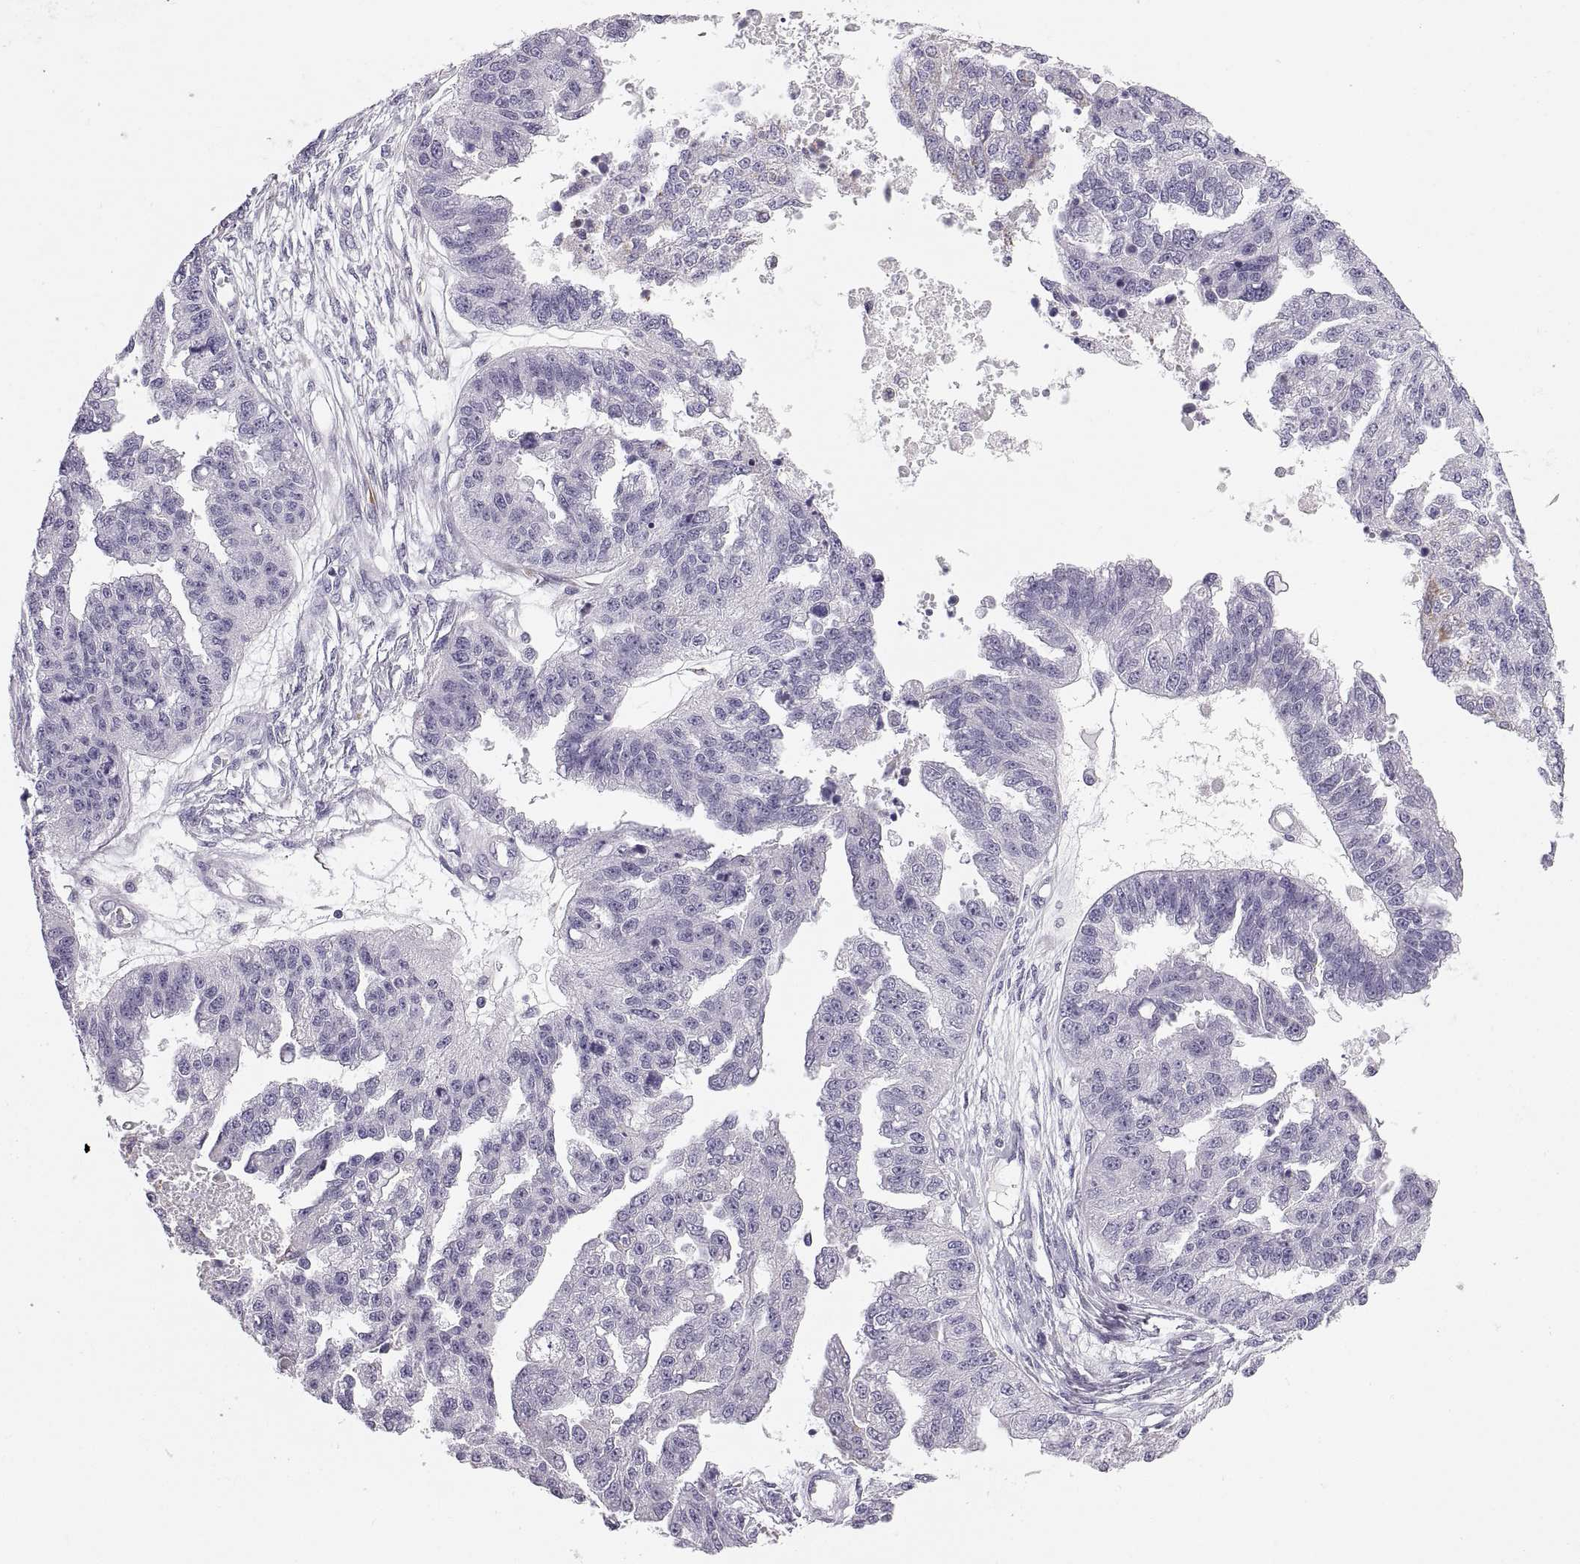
{"staining": {"intensity": "negative", "quantity": "none", "location": "none"}, "tissue": "ovarian cancer", "cell_type": "Tumor cells", "image_type": "cancer", "snomed": [{"axis": "morphology", "description": "Cystadenocarcinoma, serous, NOS"}, {"axis": "topography", "description": "Ovary"}], "caption": "A histopathology image of ovarian cancer stained for a protein demonstrates no brown staining in tumor cells. (DAB immunohistochemistry (IHC), high magnification).", "gene": "COL9A3", "patient": {"sex": "female", "age": 58}}